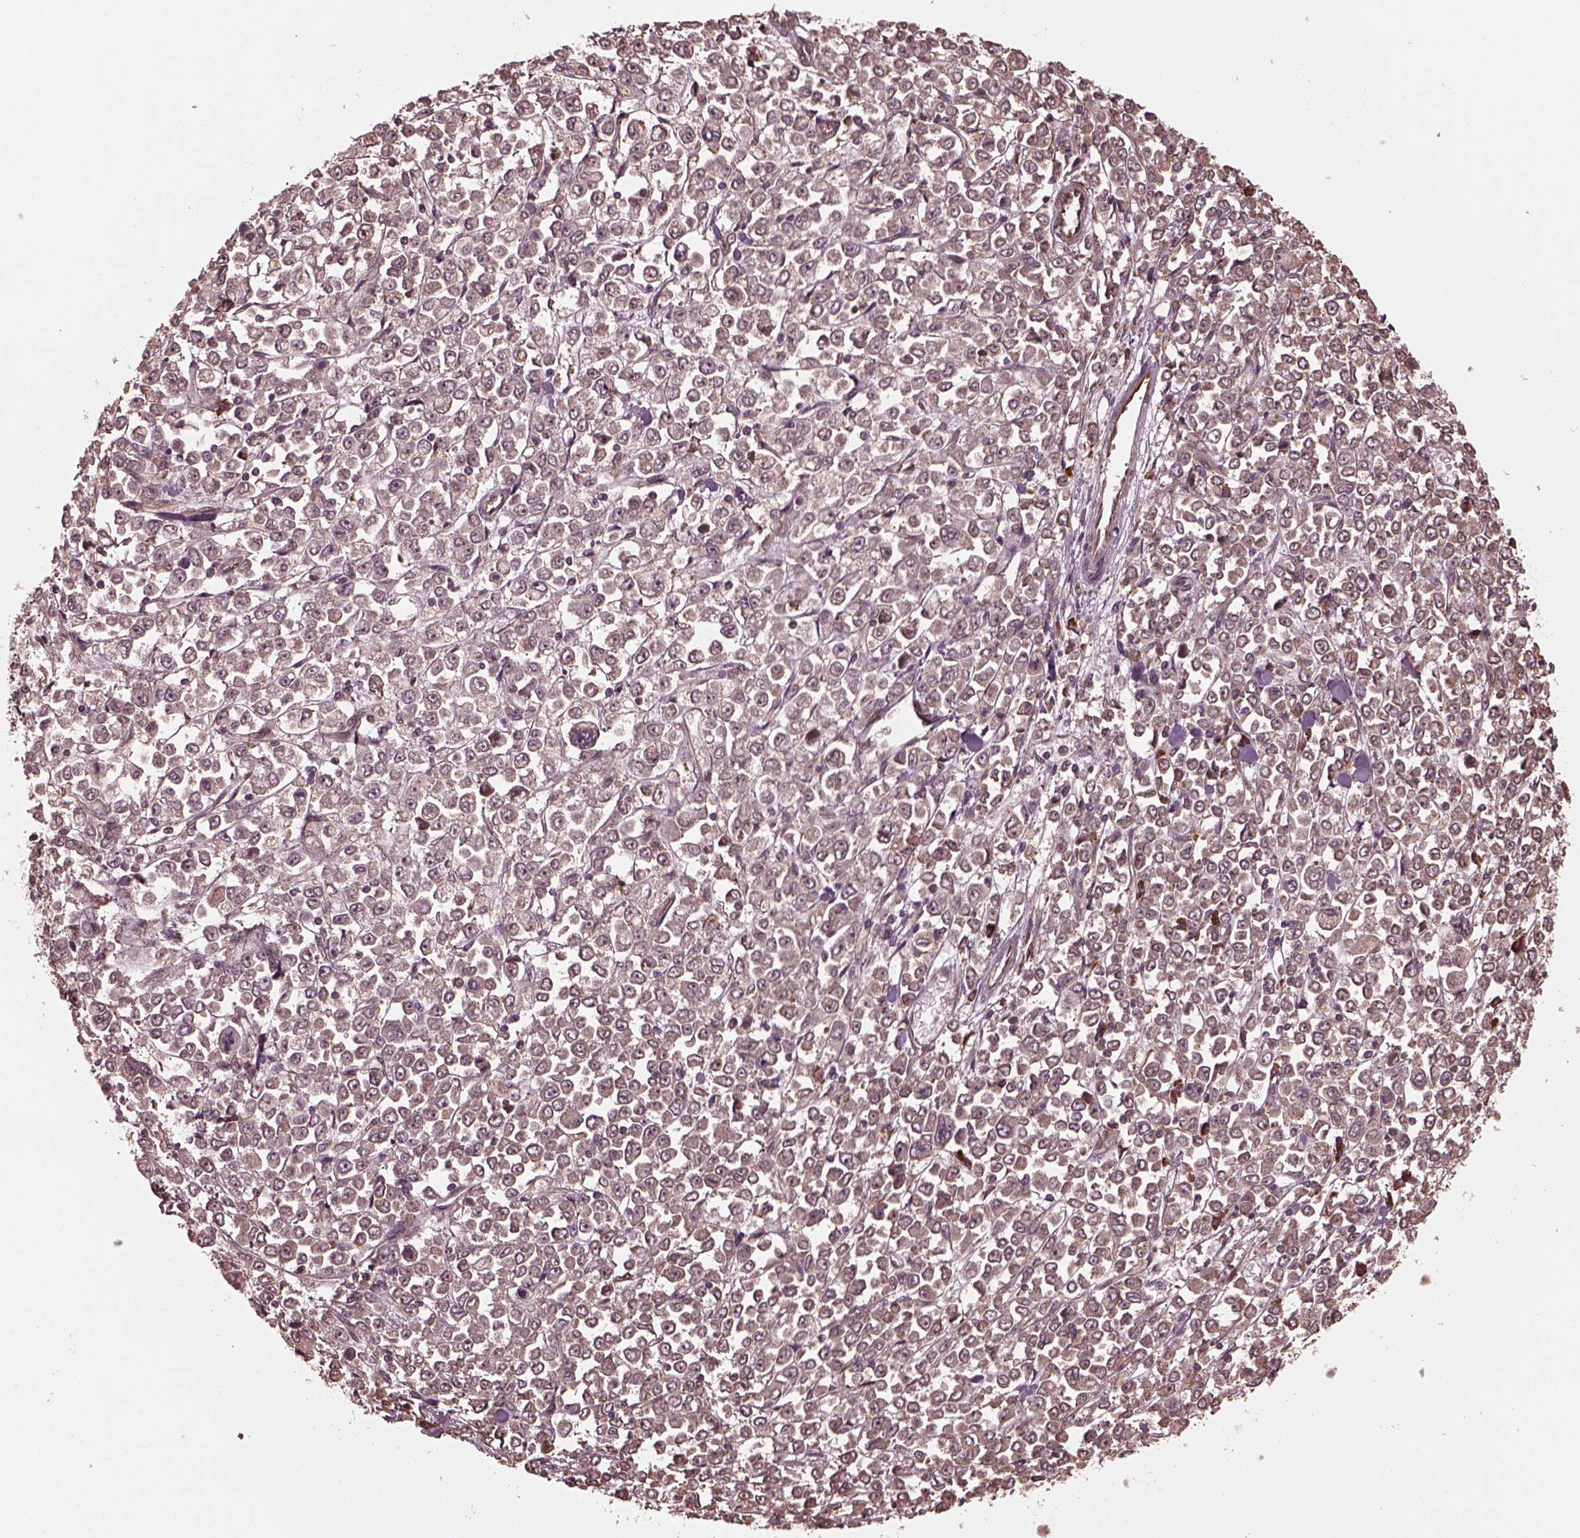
{"staining": {"intensity": "weak", "quantity": ">75%", "location": "cytoplasmic/membranous"}, "tissue": "stomach cancer", "cell_type": "Tumor cells", "image_type": "cancer", "snomed": [{"axis": "morphology", "description": "Adenocarcinoma, NOS"}, {"axis": "topography", "description": "Stomach, upper"}], "caption": "A histopathology image of human stomach cancer (adenocarcinoma) stained for a protein demonstrates weak cytoplasmic/membranous brown staining in tumor cells.", "gene": "ZNF292", "patient": {"sex": "male", "age": 70}}